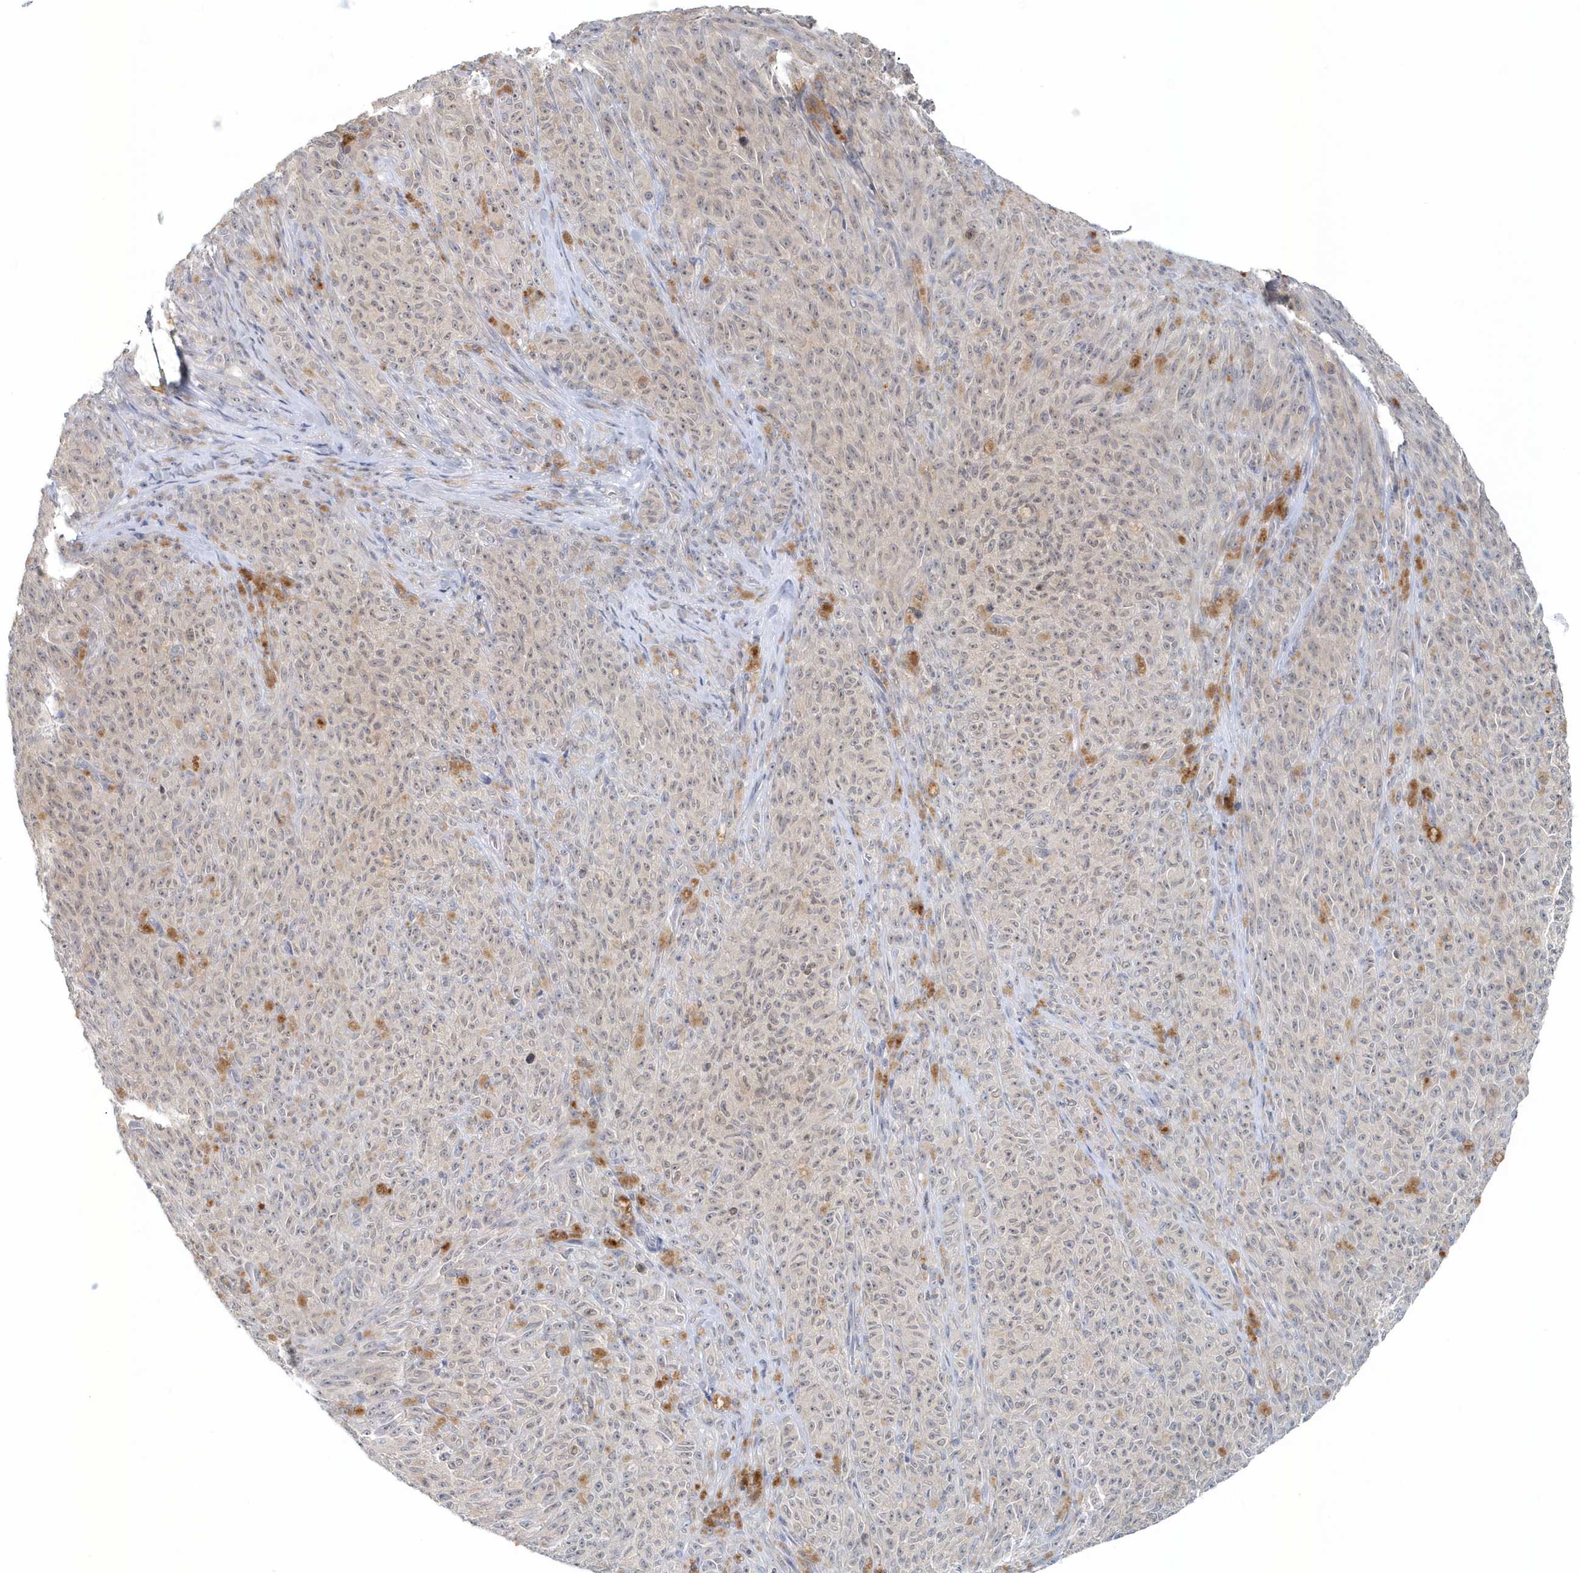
{"staining": {"intensity": "negative", "quantity": "none", "location": "none"}, "tissue": "melanoma", "cell_type": "Tumor cells", "image_type": "cancer", "snomed": [{"axis": "morphology", "description": "Malignant melanoma, NOS"}, {"axis": "topography", "description": "Skin"}], "caption": "This micrograph is of malignant melanoma stained with immunohistochemistry to label a protein in brown with the nuclei are counter-stained blue. There is no expression in tumor cells. (IHC, brightfield microscopy, high magnification).", "gene": "NUP54", "patient": {"sex": "female", "age": 82}}